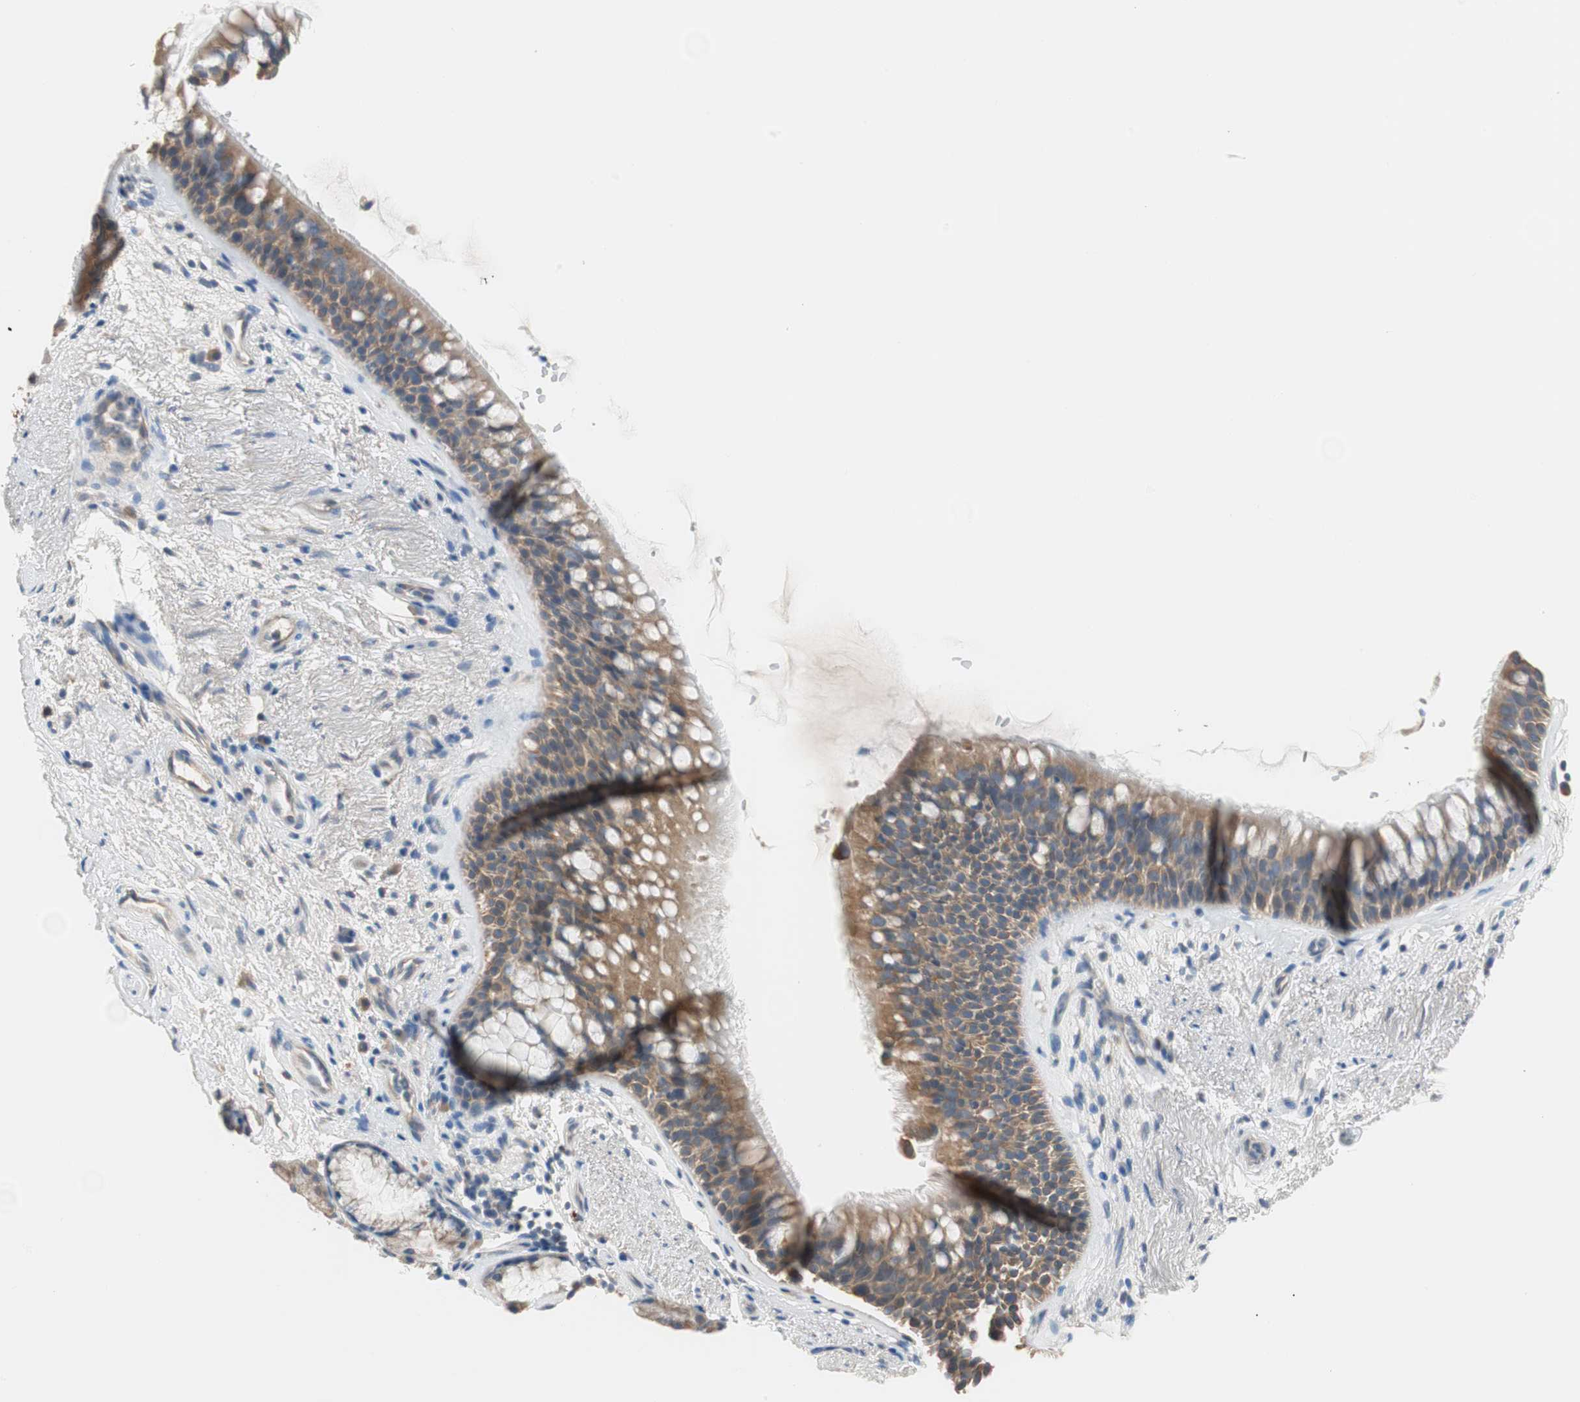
{"staining": {"intensity": "moderate", "quantity": ">75%", "location": "cytoplasmic/membranous"}, "tissue": "bronchus", "cell_type": "Respiratory epithelial cells", "image_type": "normal", "snomed": [{"axis": "morphology", "description": "Normal tissue, NOS"}, {"axis": "topography", "description": "Bronchus"}], "caption": "Protein positivity by immunohistochemistry demonstrates moderate cytoplasmic/membranous expression in about >75% of respiratory epithelial cells in benign bronchus. (DAB IHC with brightfield microscopy, high magnification).", "gene": "FADS2", "patient": {"sex": "female", "age": 54}}